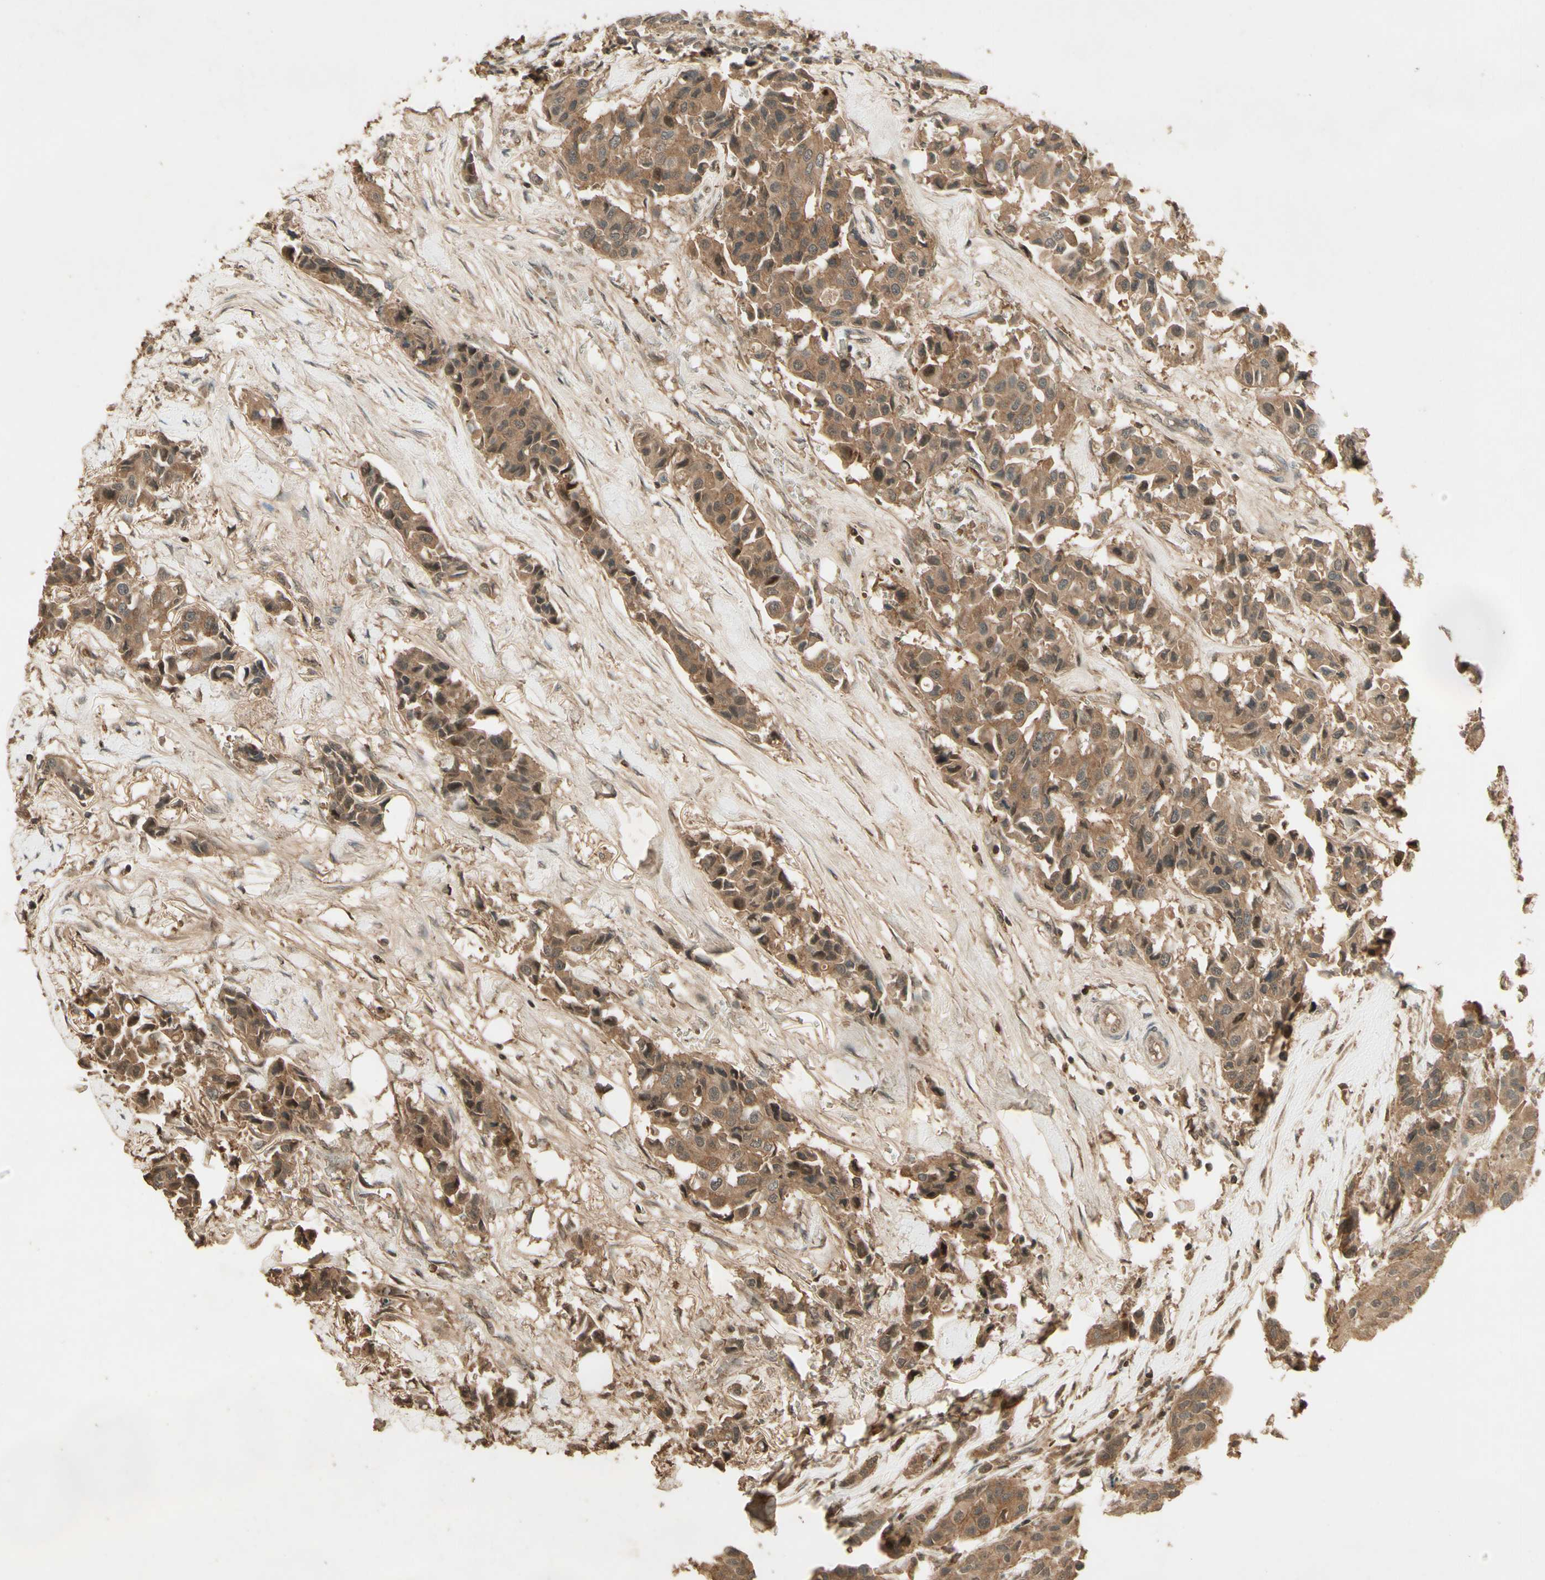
{"staining": {"intensity": "moderate", "quantity": ">75%", "location": "cytoplasmic/membranous"}, "tissue": "breast cancer", "cell_type": "Tumor cells", "image_type": "cancer", "snomed": [{"axis": "morphology", "description": "Duct carcinoma"}, {"axis": "topography", "description": "Breast"}], "caption": "IHC (DAB) staining of human breast cancer demonstrates moderate cytoplasmic/membranous protein staining in approximately >75% of tumor cells.", "gene": "SMAD9", "patient": {"sex": "female", "age": 80}}